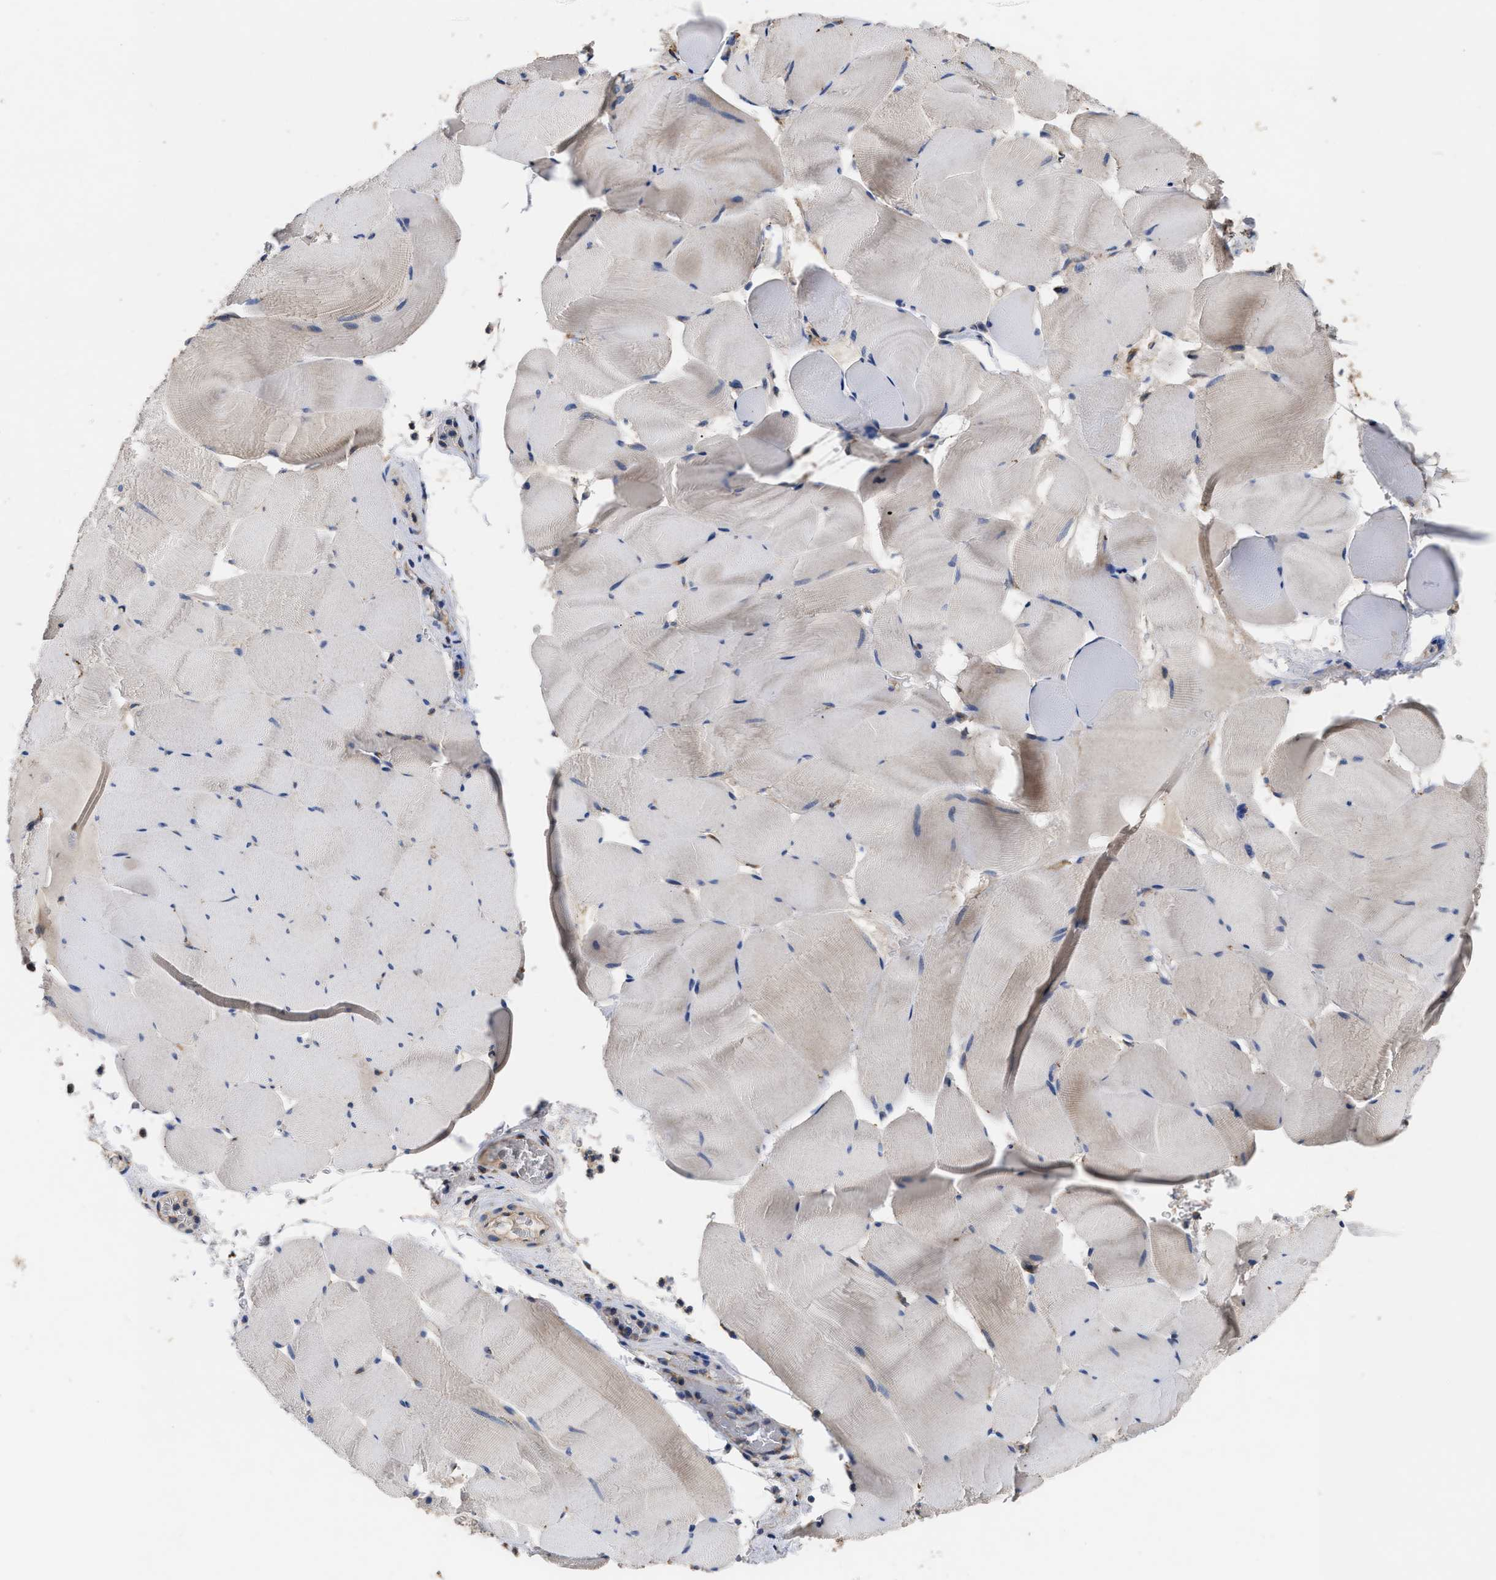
{"staining": {"intensity": "negative", "quantity": "none", "location": "none"}, "tissue": "skeletal muscle", "cell_type": "Myocytes", "image_type": "normal", "snomed": [{"axis": "morphology", "description": "Normal tissue, NOS"}, {"axis": "topography", "description": "Skeletal muscle"}], "caption": "An immunohistochemistry (IHC) micrograph of normal skeletal muscle is shown. There is no staining in myocytes of skeletal muscle. Nuclei are stained in blue.", "gene": "KLB", "patient": {"sex": "male", "age": 62}}